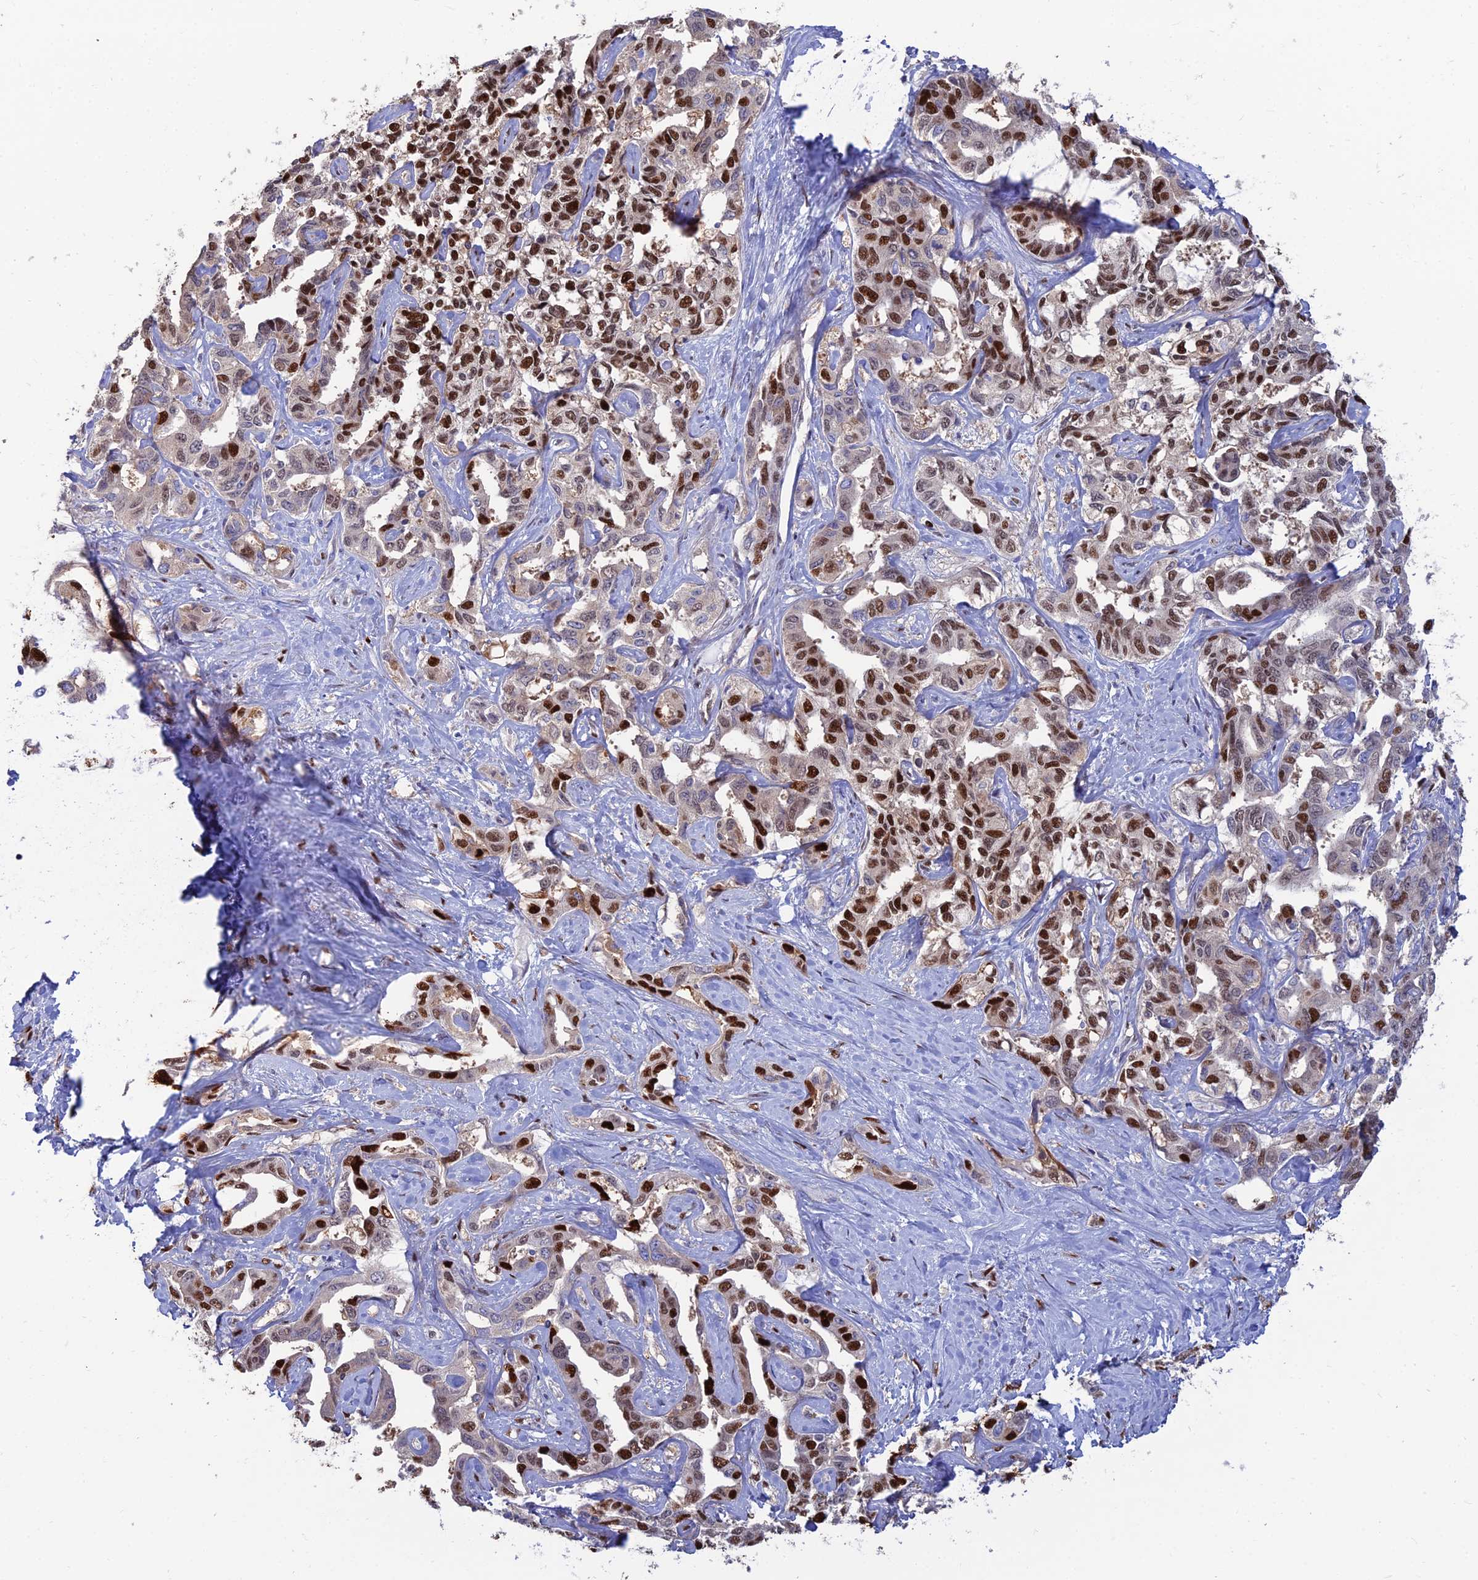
{"staining": {"intensity": "strong", "quantity": ">75%", "location": "nuclear"}, "tissue": "liver cancer", "cell_type": "Tumor cells", "image_type": "cancer", "snomed": [{"axis": "morphology", "description": "Cholangiocarcinoma"}, {"axis": "topography", "description": "Liver"}], "caption": "Approximately >75% of tumor cells in human liver cancer exhibit strong nuclear protein expression as visualized by brown immunohistochemical staining.", "gene": "DNPEP", "patient": {"sex": "male", "age": 59}}